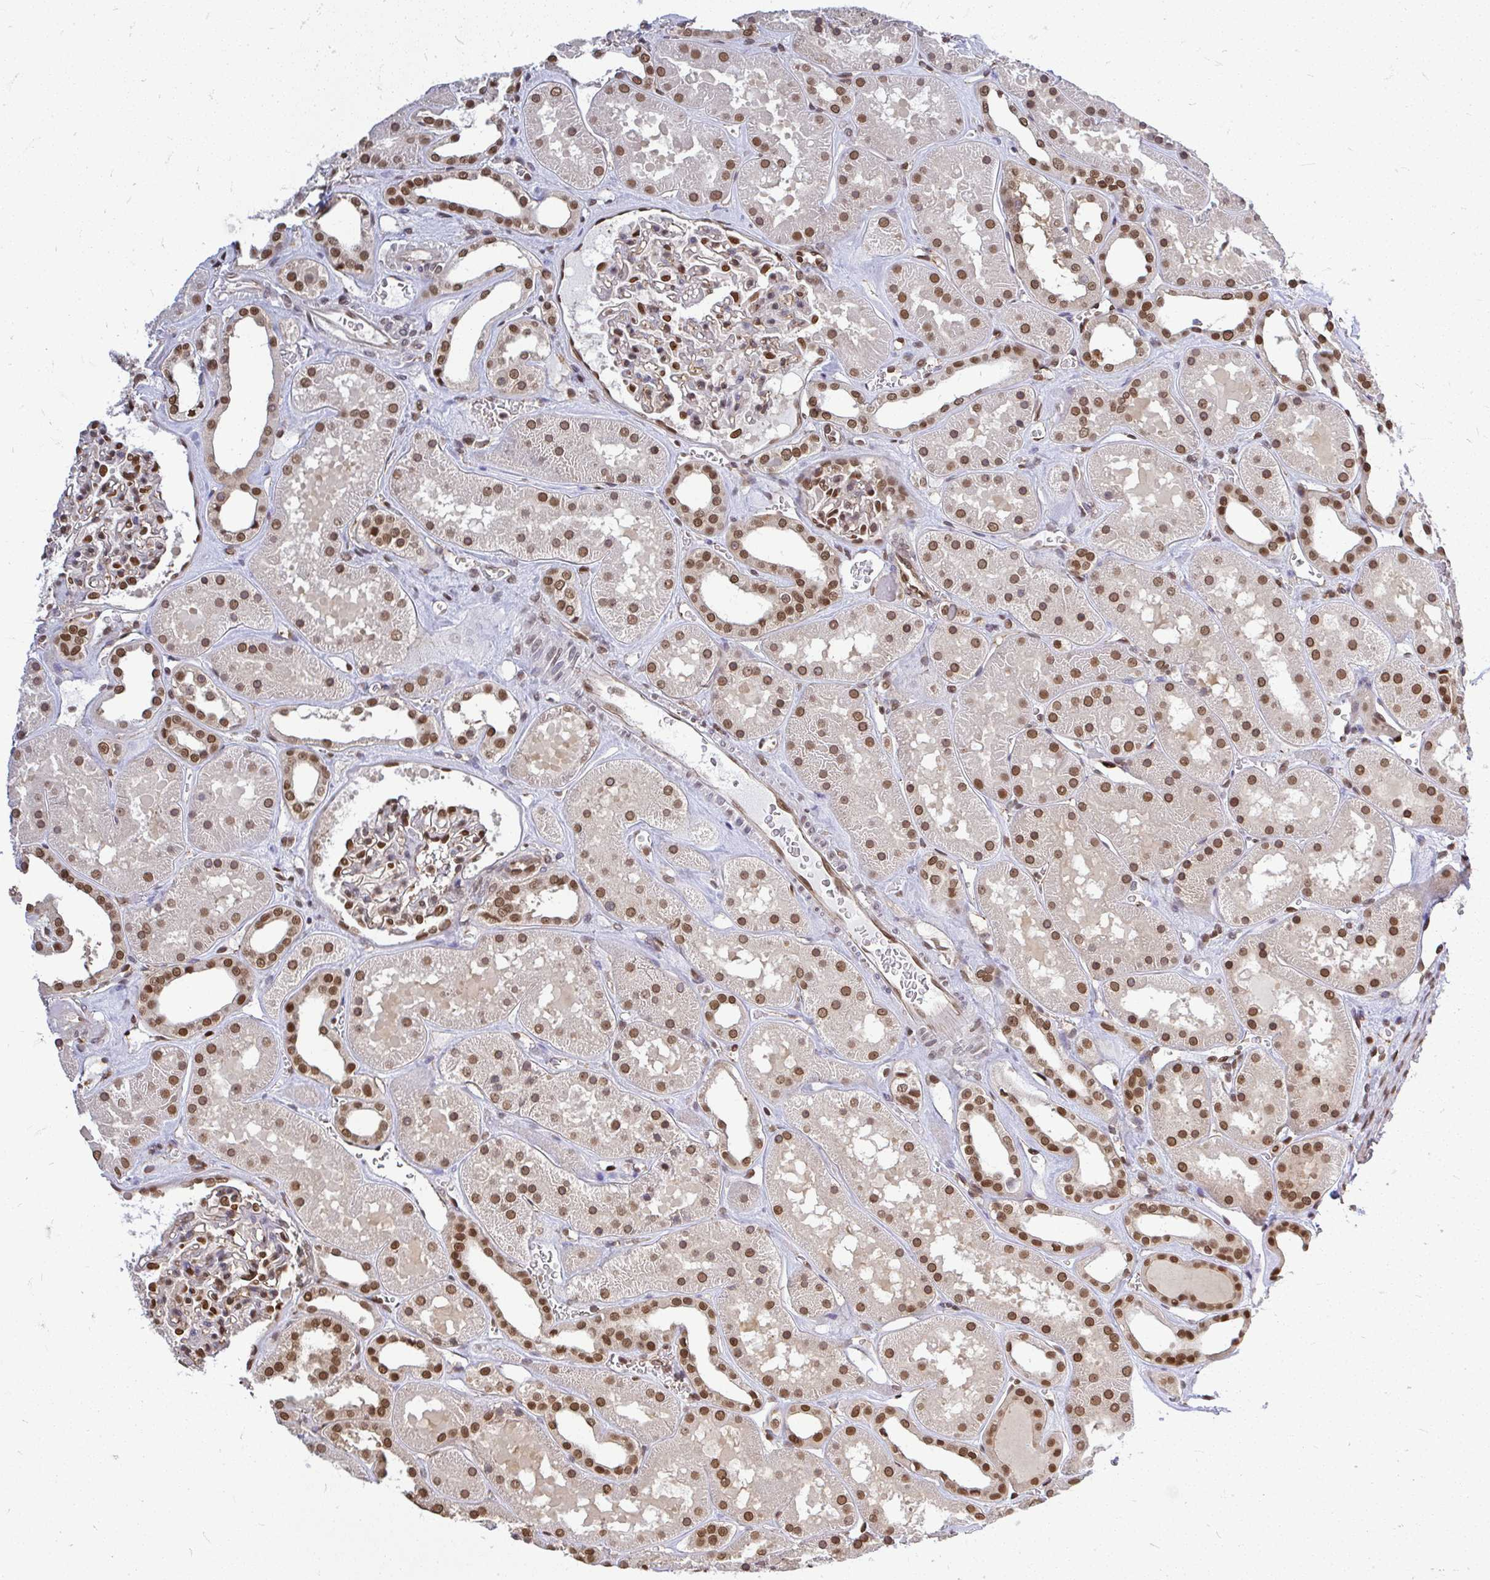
{"staining": {"intensity": "moderate", "quantity": "25%-75%", "location": "nuclear"}, "tissue": "kidney", "cell_type": "Cells in glomeruli", "image_type": "normal", "snomed": [{"axis": "morphology", "description": "Normal tissue, NOS"}, {"axis": "topography", "description": "Kidney"}], "caption": "Moderate nuclear staining is seen in approximately 25%-75% of cells in glomeruli in benign kidney. The protein is stained brown, and the nuclei are stained in blue (DAB IHC with brightfield microscopy, high magnification).", "gene": "XPO1", "patient": {"sex": "female", "age": 41}}